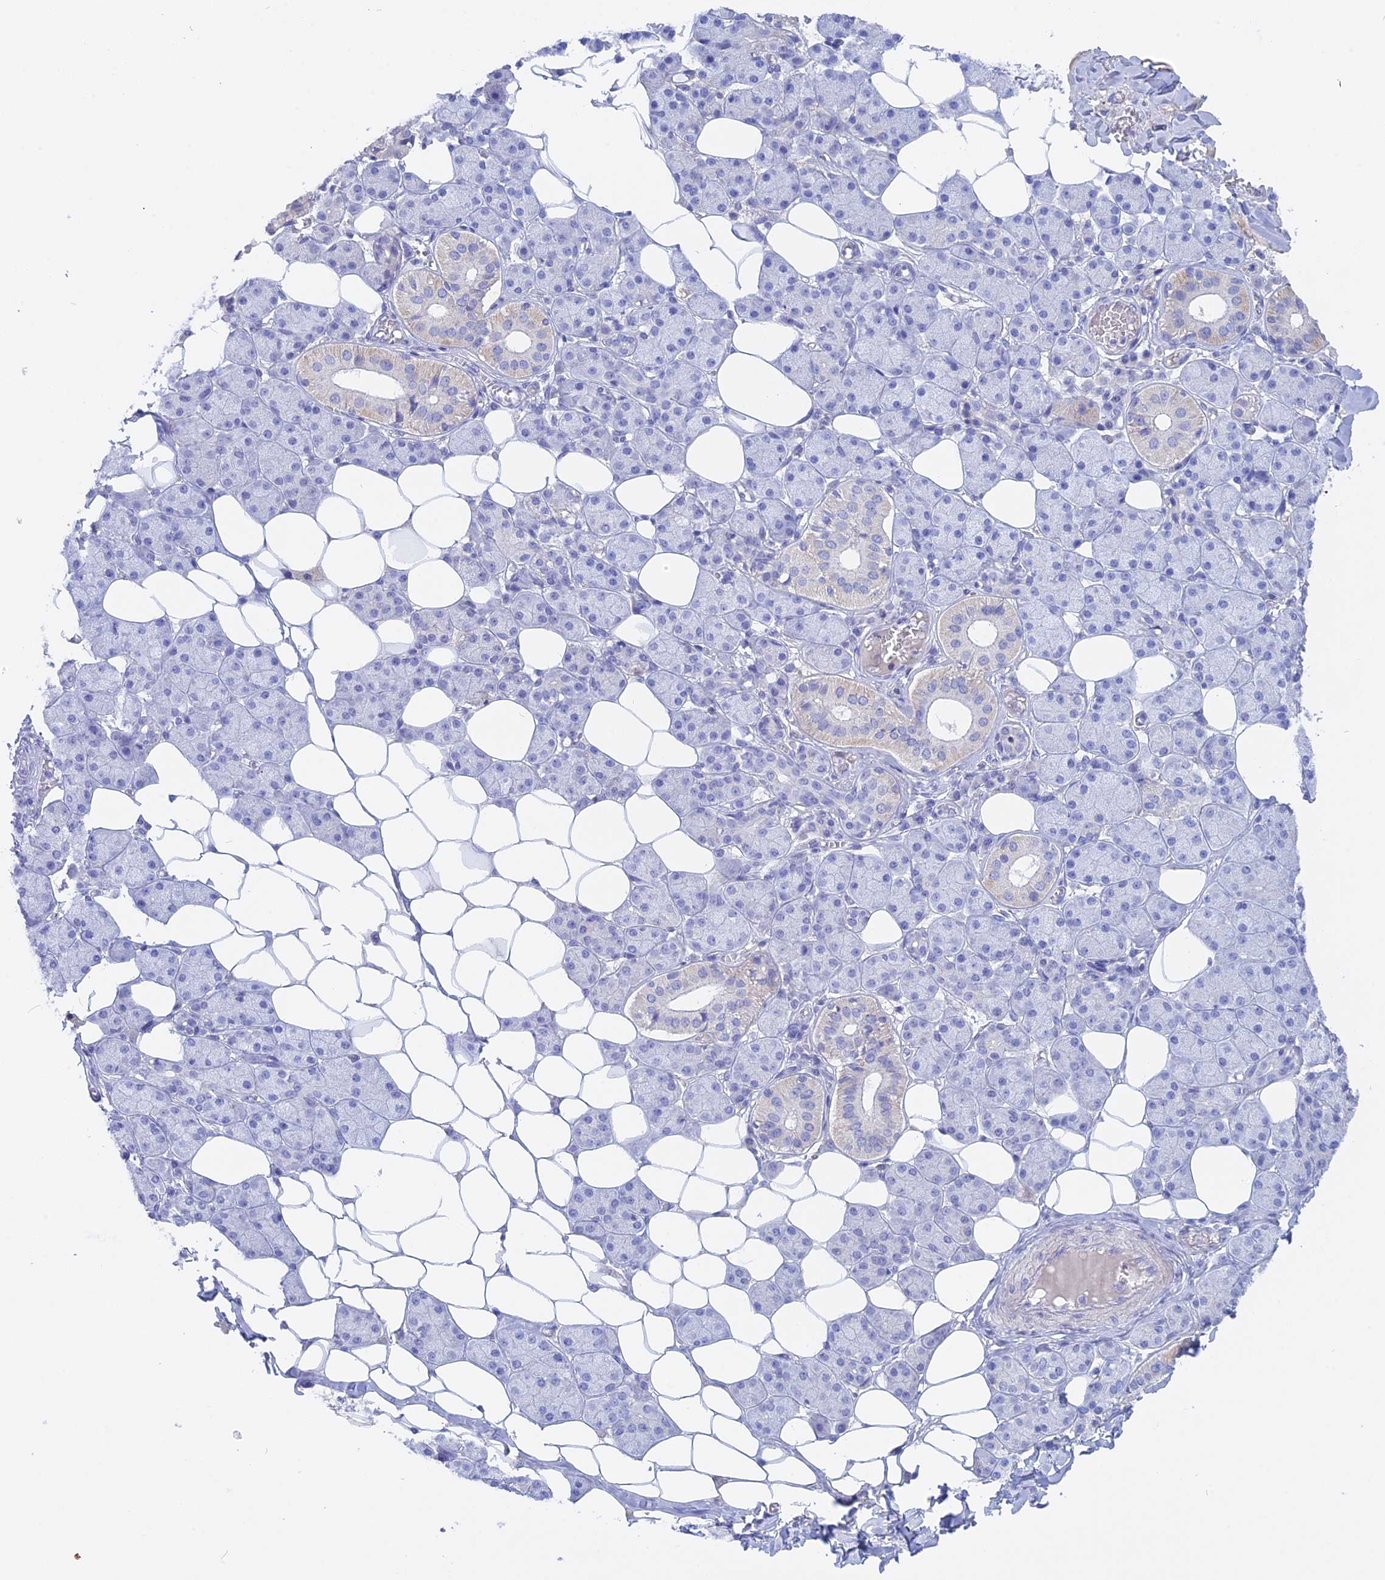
{"staining": {"intensity": "negative", "quantity": "none", "location": "none"}, "tissue": "salivary gland", "cell_type": "Glandular cells", "image_type": "normal", "snomed": [{"axis": "morphology", "description": "Normal tissue, NOS"}, {"axis": "topography", "description": "Salivary gland"}], "caption": "DAB immunohistochemical staining of unremarkable human salivary gland shows no significant staining in glandular cells.", "gene": "ADGRA1", "patient": {"sex": "female", "age": 33}}